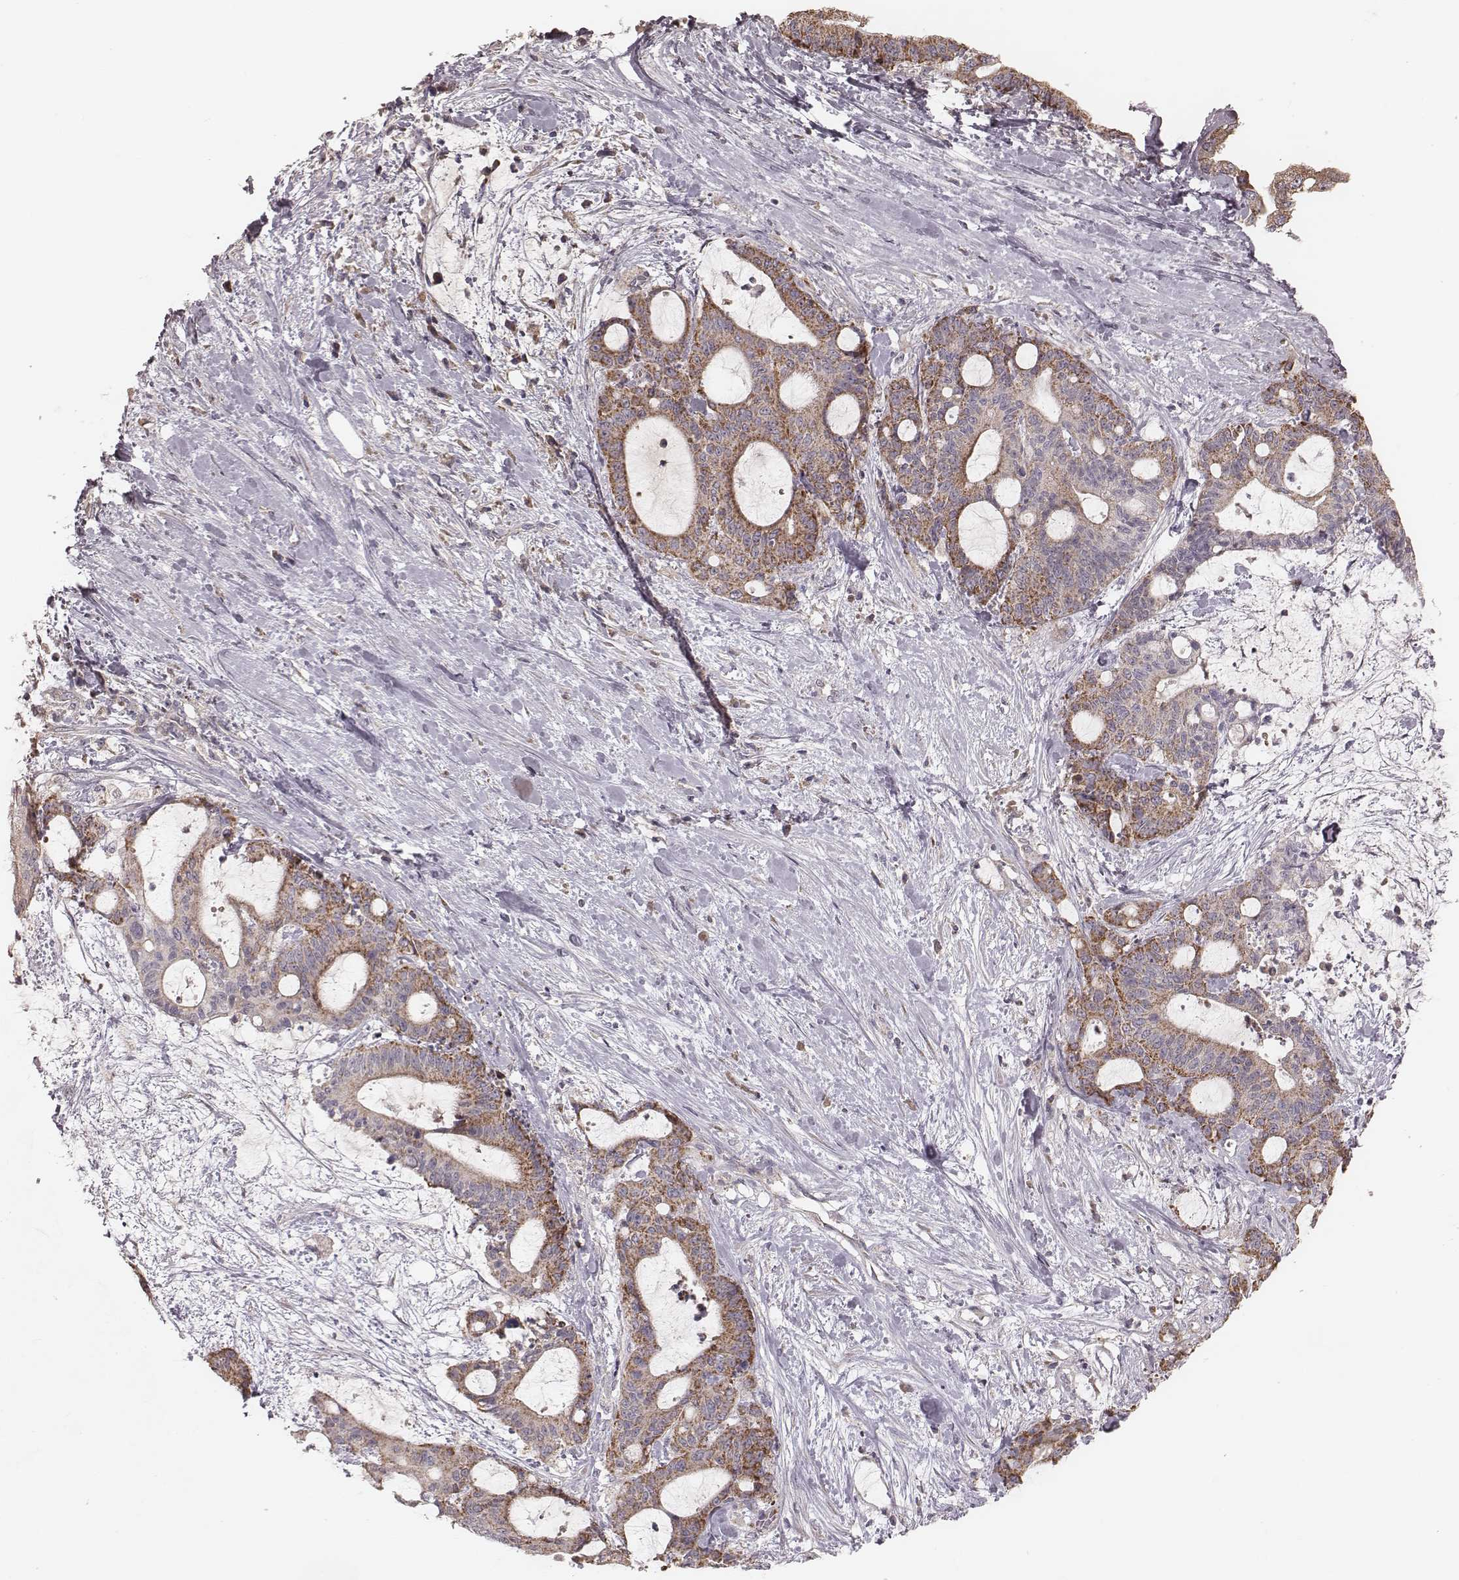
{"staining": {"intensity": "moderate", "quantity": ">75%", "location": "cytoplasmic/membranous"}, "tissue": "liver cancer", "cell_type": "Tumor cells", "image_type": "cancer", "snomed": [{"axis": "morphology", "description": "Cholangiocarcinoma"}, {"axis": "topography", "description": "Liver"}], "caption": "This photomicrograph exhibits immunohistochemistry (IHC) staining of cholangiocarcinoma (liver), with medium moderate cytoplasmic/membranous expression in about >75% of tumor cells.", "gene": "MRPS27", "patient": {"sex": "female", "age": 73}}